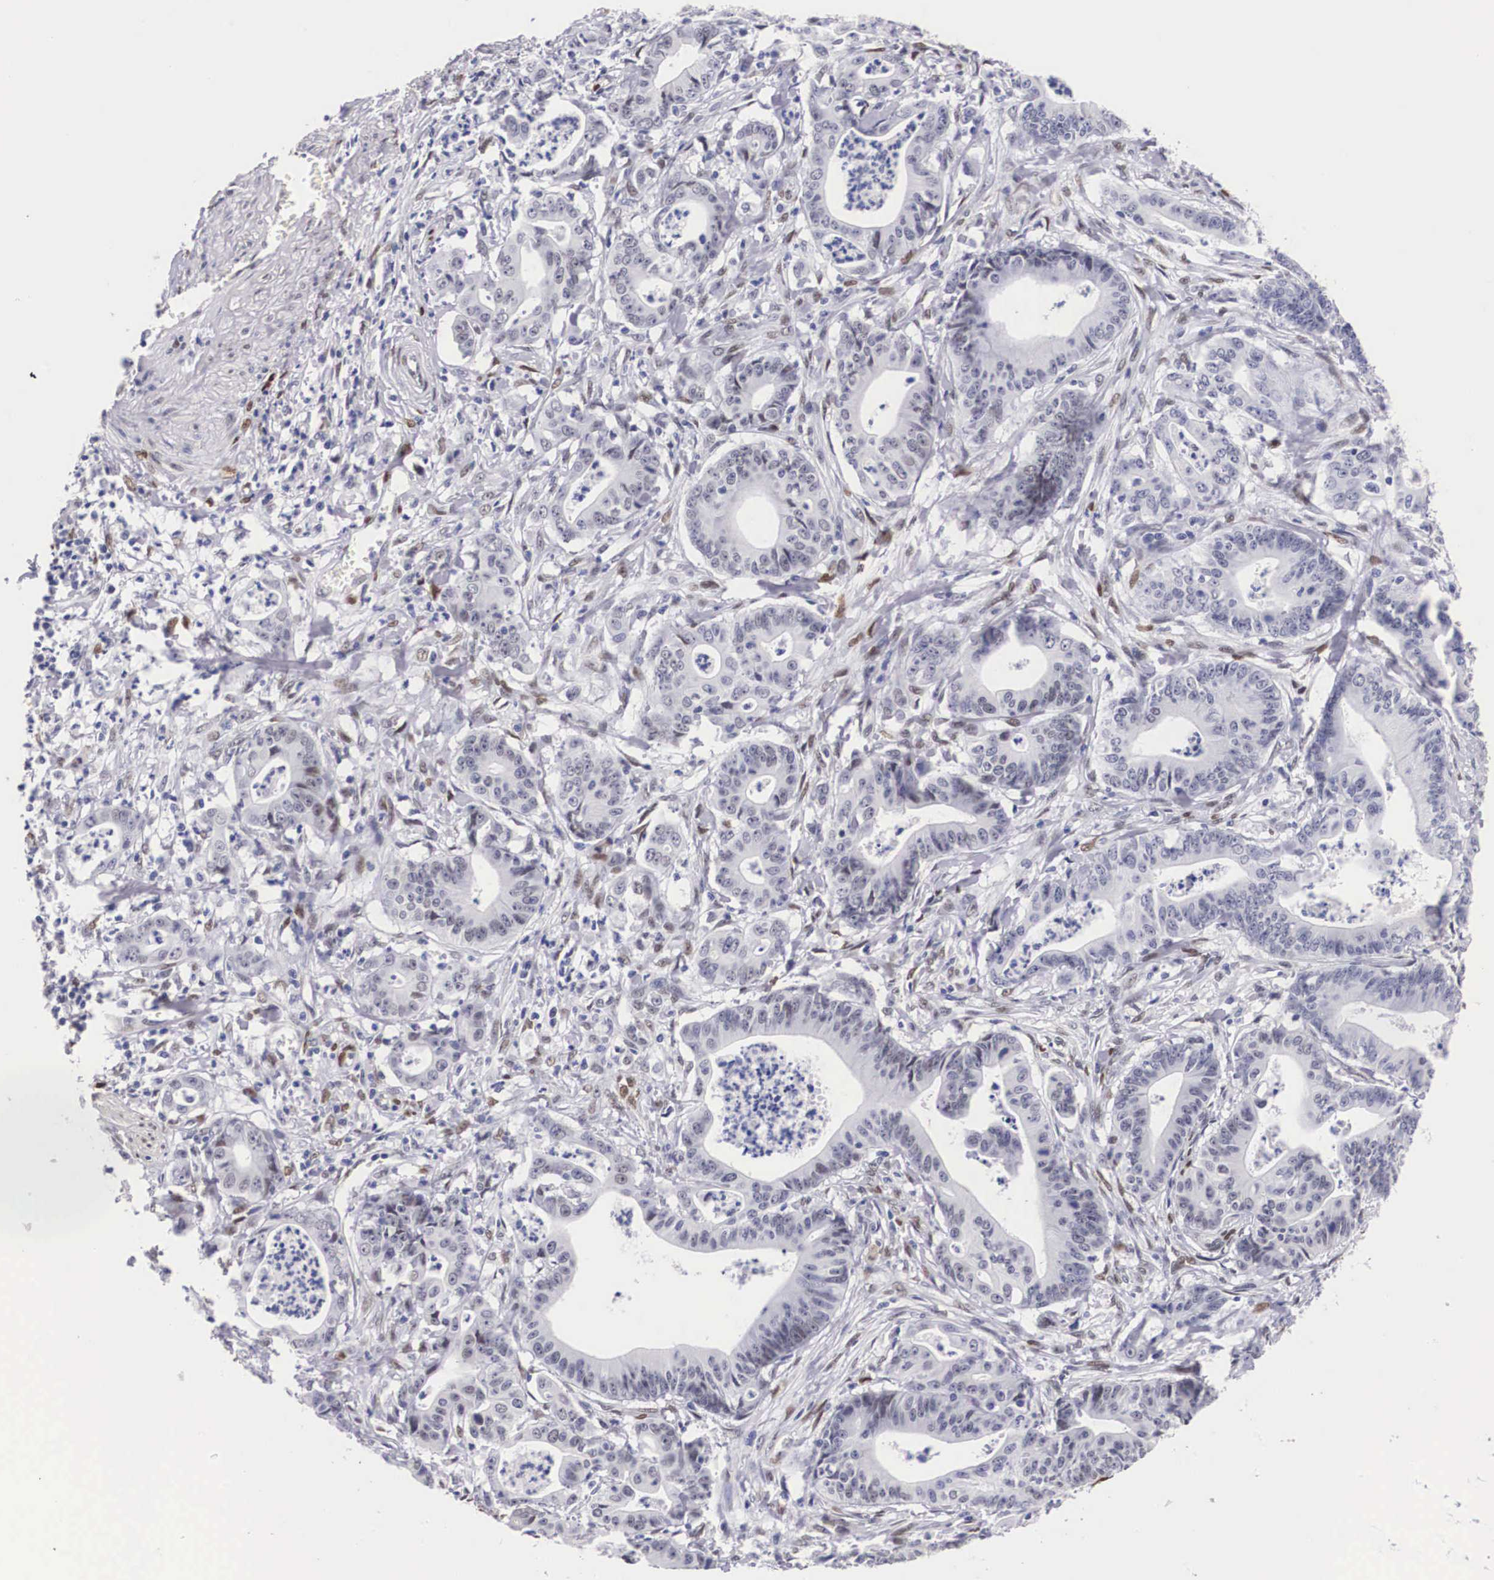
{"staining": {"intensity": "weak", "quantity": "<25%", "location": "nuclear"}, "tissue": "stomach cancer", "cell_type": "Tumor cells", "image_type": "cancer", "snomed": [{"axis": "morphology", "description": "Adenocarcinoma, NOS"}, {"axis": "topography", "description": "Stomach, lower"}], "caption": "Adenocarcinoma (stomach) was stained to show a protein in brown. There is no significant staining in tumor cells.", "gene": "KHDRBS3", "patient": {"sex": "female", "age": 86}}